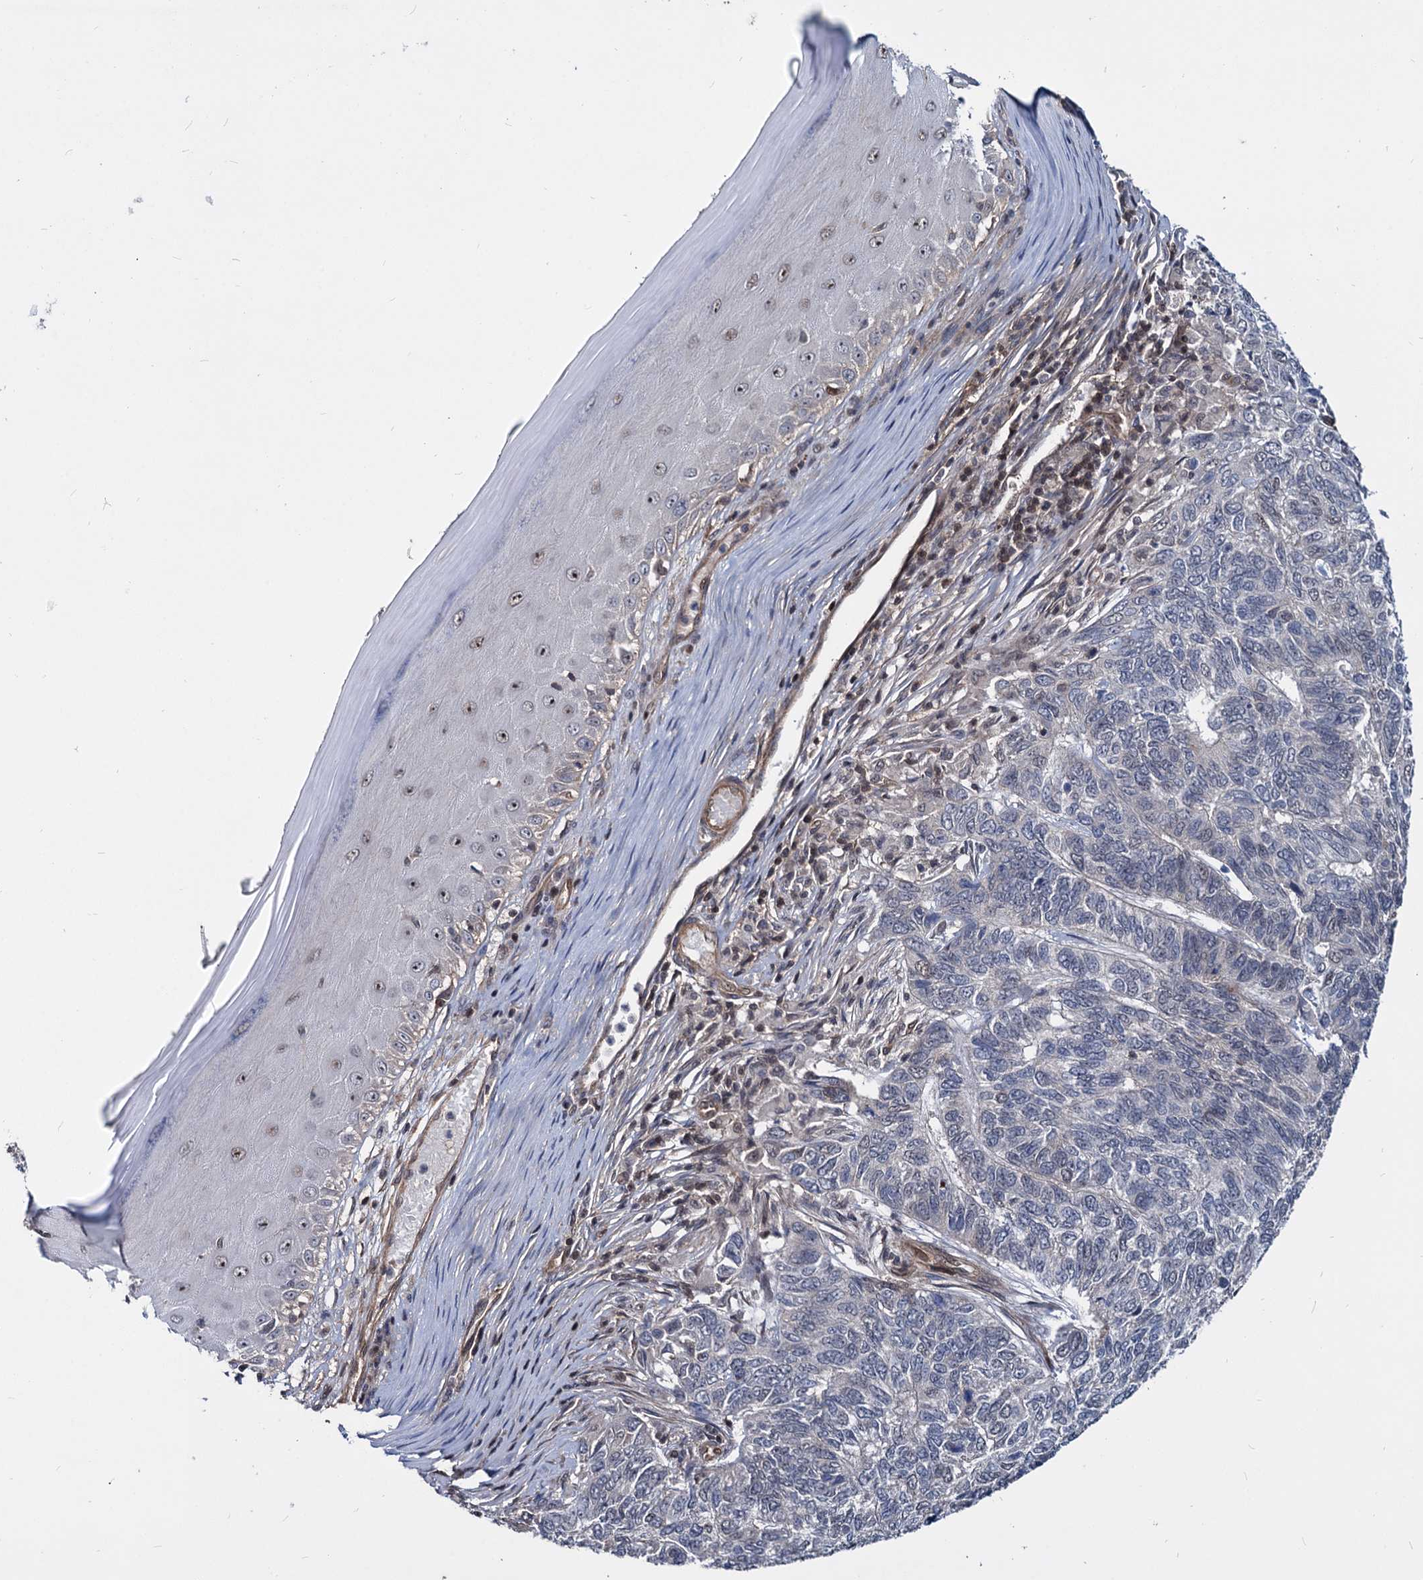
{"staining": {"intensity": "weak", "quantity": "<25%", "location": "nuclear"}, "tissue": "skin cancer", "cell_type": "Tumor cells", "image_type": "cancer", "snomed": [{"axis": "morphology", "description": "Basal cell carcinoma"}, {"axis": "topography", "description": "Skin"}], "caption": "DAB (3,3'-diaminobenzidine) immunohistochemical staining of human basal cell carcinoma (skin) demonstrates no significant expression in tumor cells.", "gene": "UBLCP1", "patient": {"sex": "female", "age": 65}}